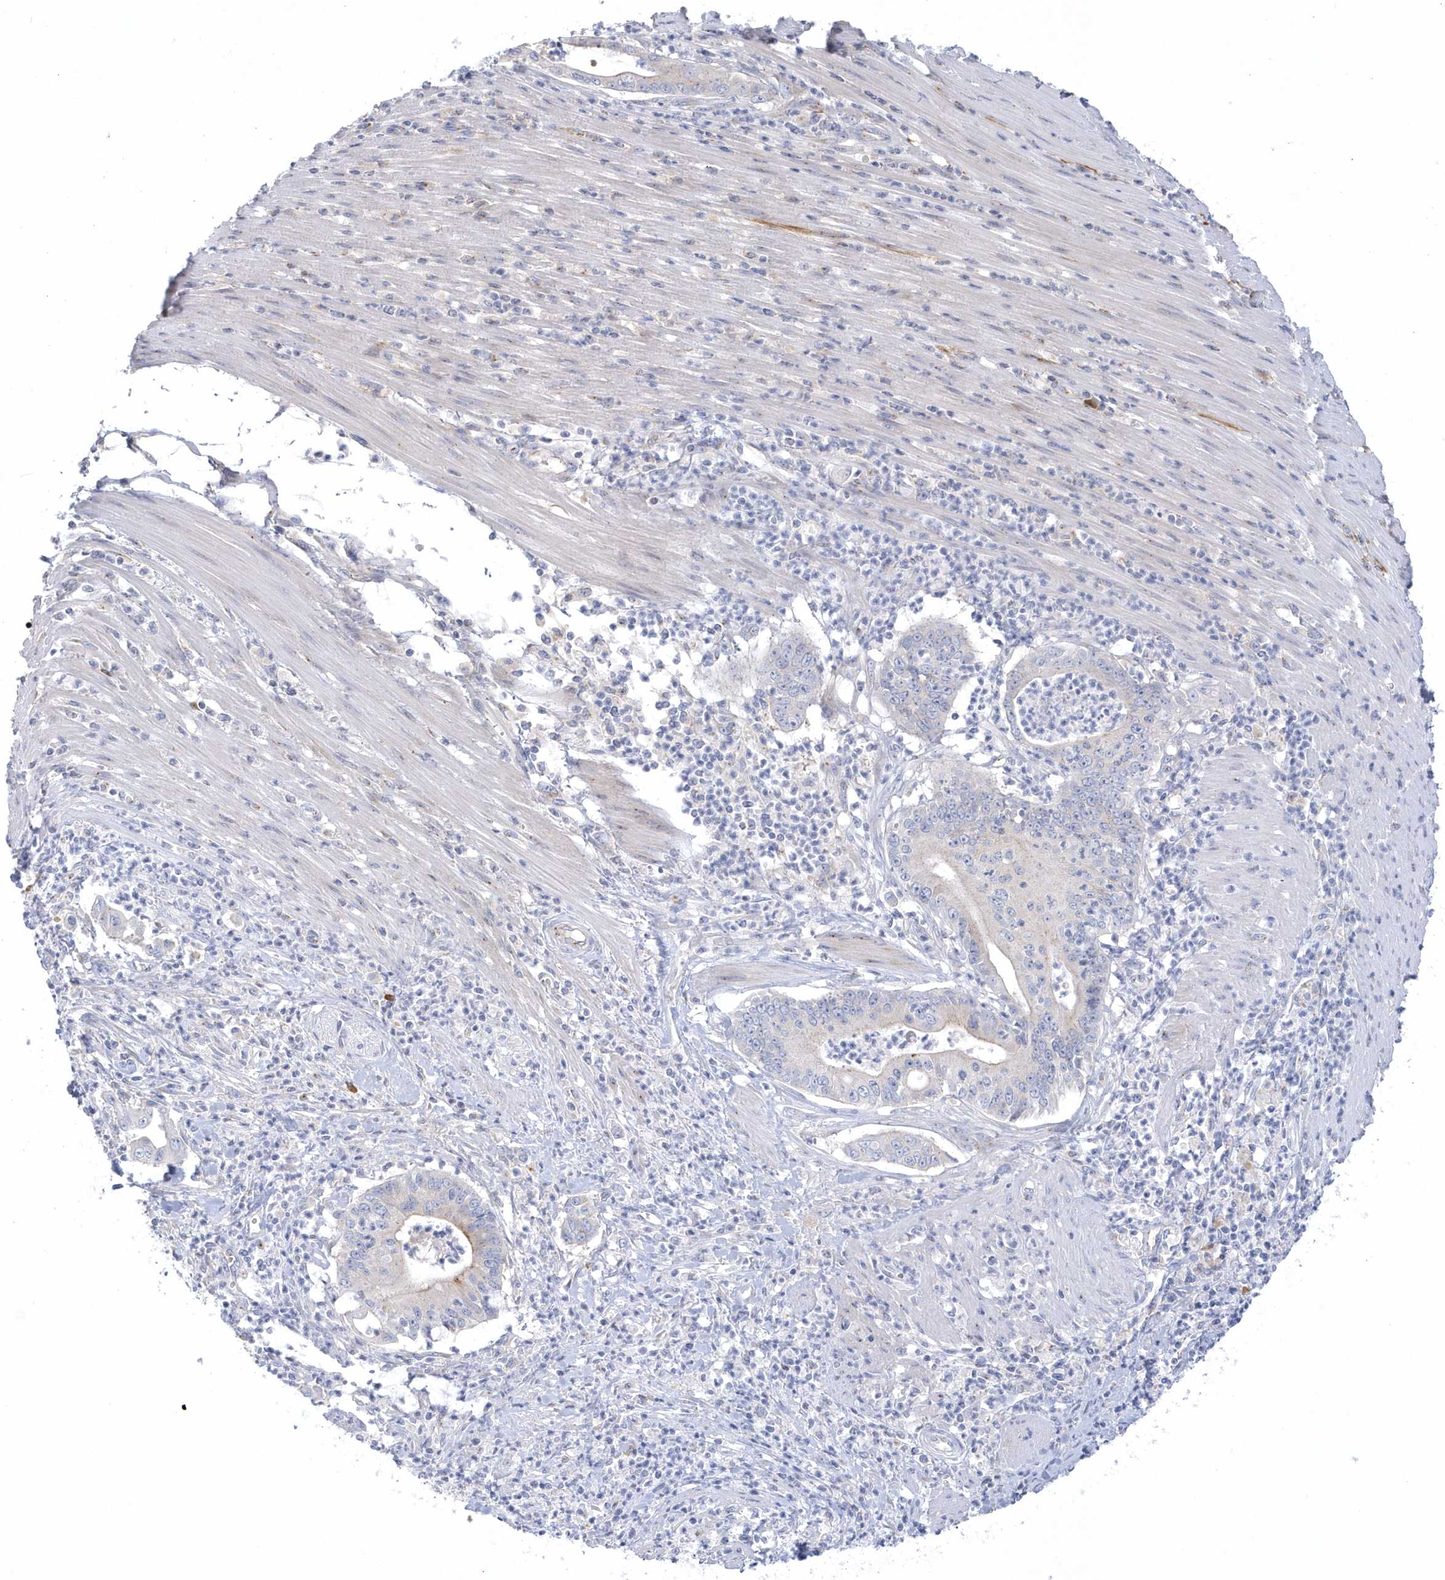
{"staining": {"intensity": "negative", "quantity": "none", "location": "none"}, "tissue": "pancreatic cancer", "cell_type": "Tumor cells", "image_type": "cancer", "snomed": [{"axis": "morphology", "description": "Adenocarcinoma, NOS"}, {"axis": "topography", "description": "Pancreas"}], "caption": "Protein analysis of adenocarcinoma (pancreatic) exhibits no significant expression in tumor cells.", "gene": "SEMA3D", "patient": {"sex": "male", "age": 69}}